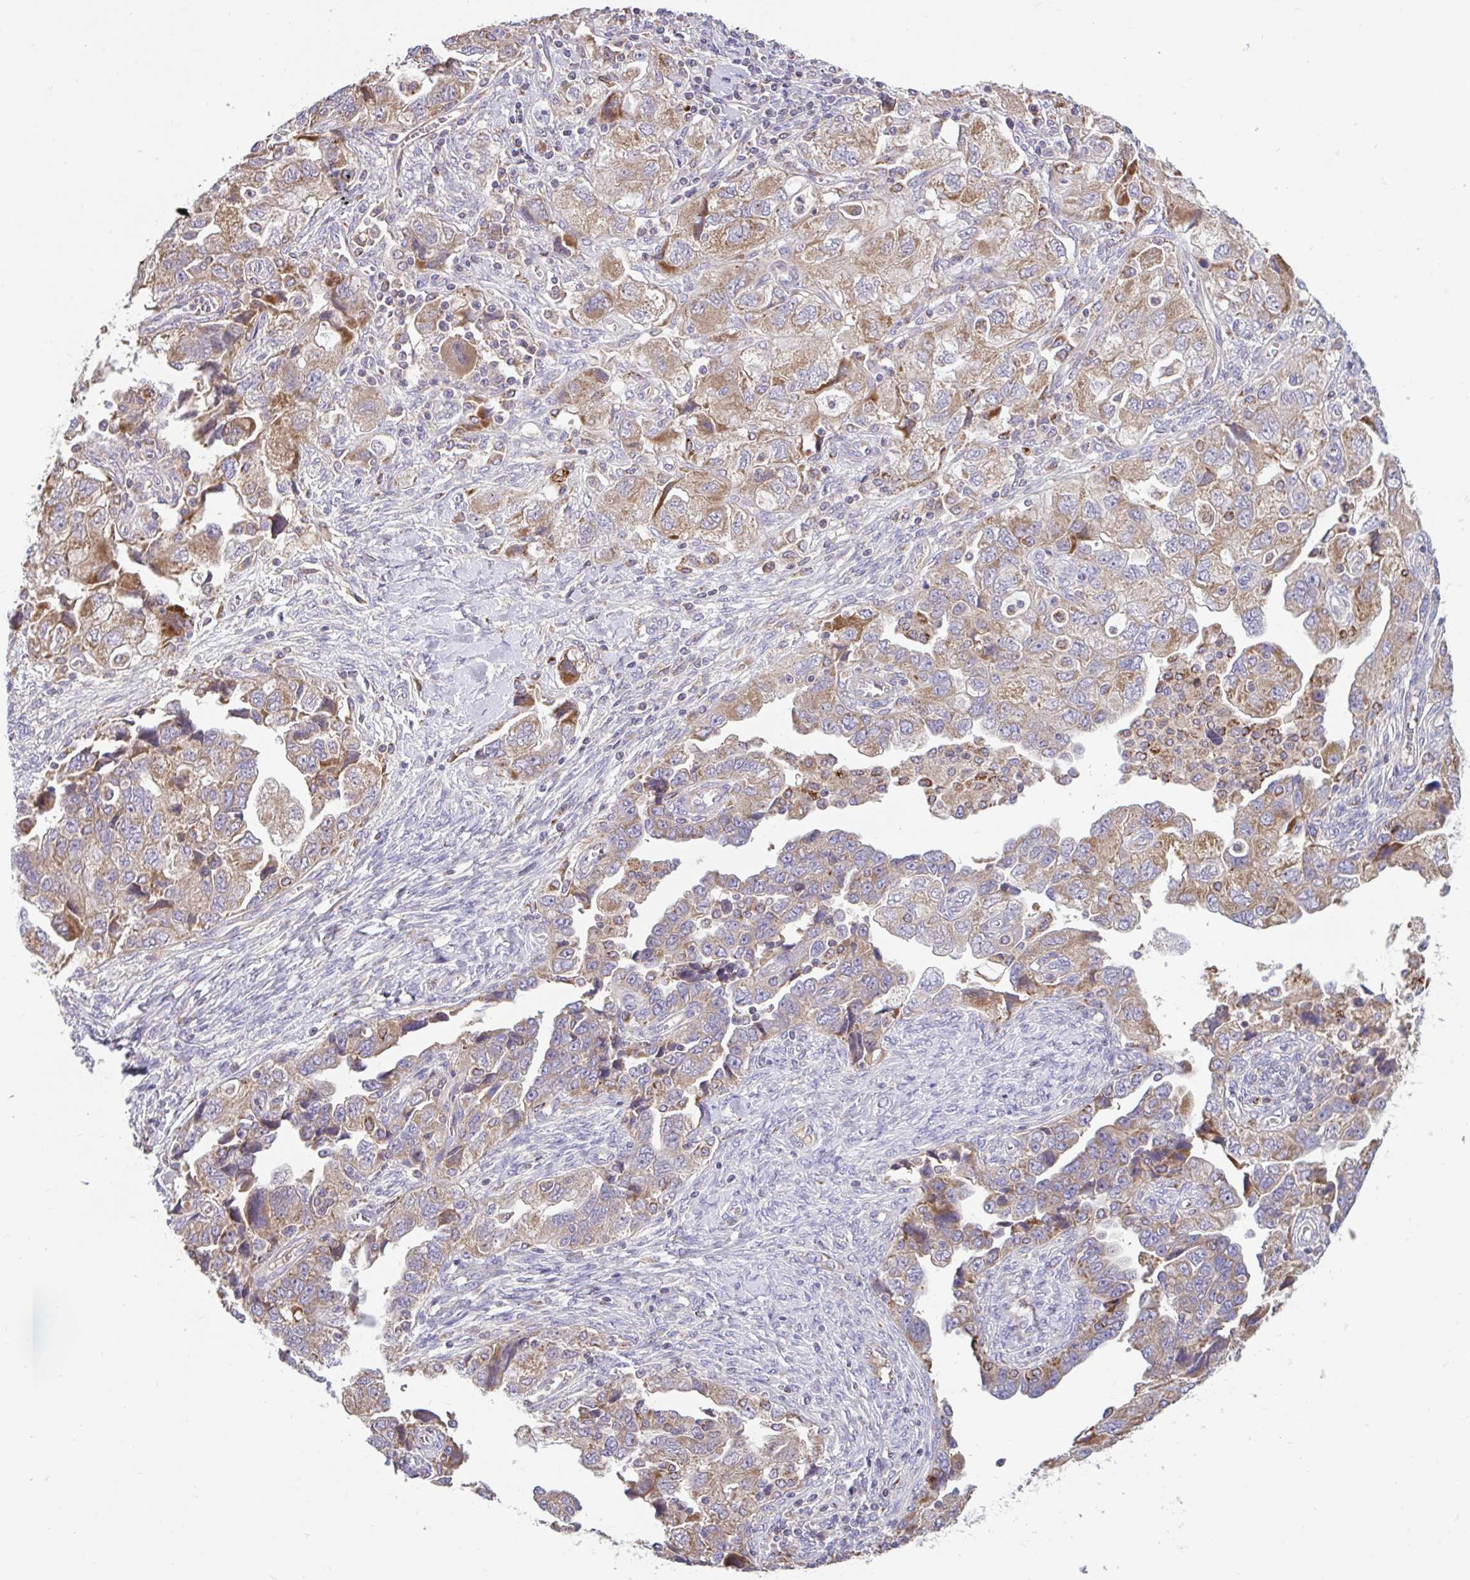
{"staining": {"intensity": "moderate", "quantity": ">75%", "location": "cytoplasmic/membranous"}, "tissue": "ovarian cancer", "cell_type": "Tumor cells", "image_type": "cancer", "snomed": [{"axis": "morphology", "description": "Carcinoma, NOS"}, {"axis": "morphology", "description": "Cystadenocarcinoma, serous, NOS"}, {"axis": "topography", "description": "Ovary"}], "caption": "Immunohistochemistry (IHC) of human ovarian carcinoma demonstrates medium levels of moderate cytoplasmic/membranous positivity in about >75% of tumor cells.", "gene": "RALBP1", "patient": {"sex": "female", "age": 69}}